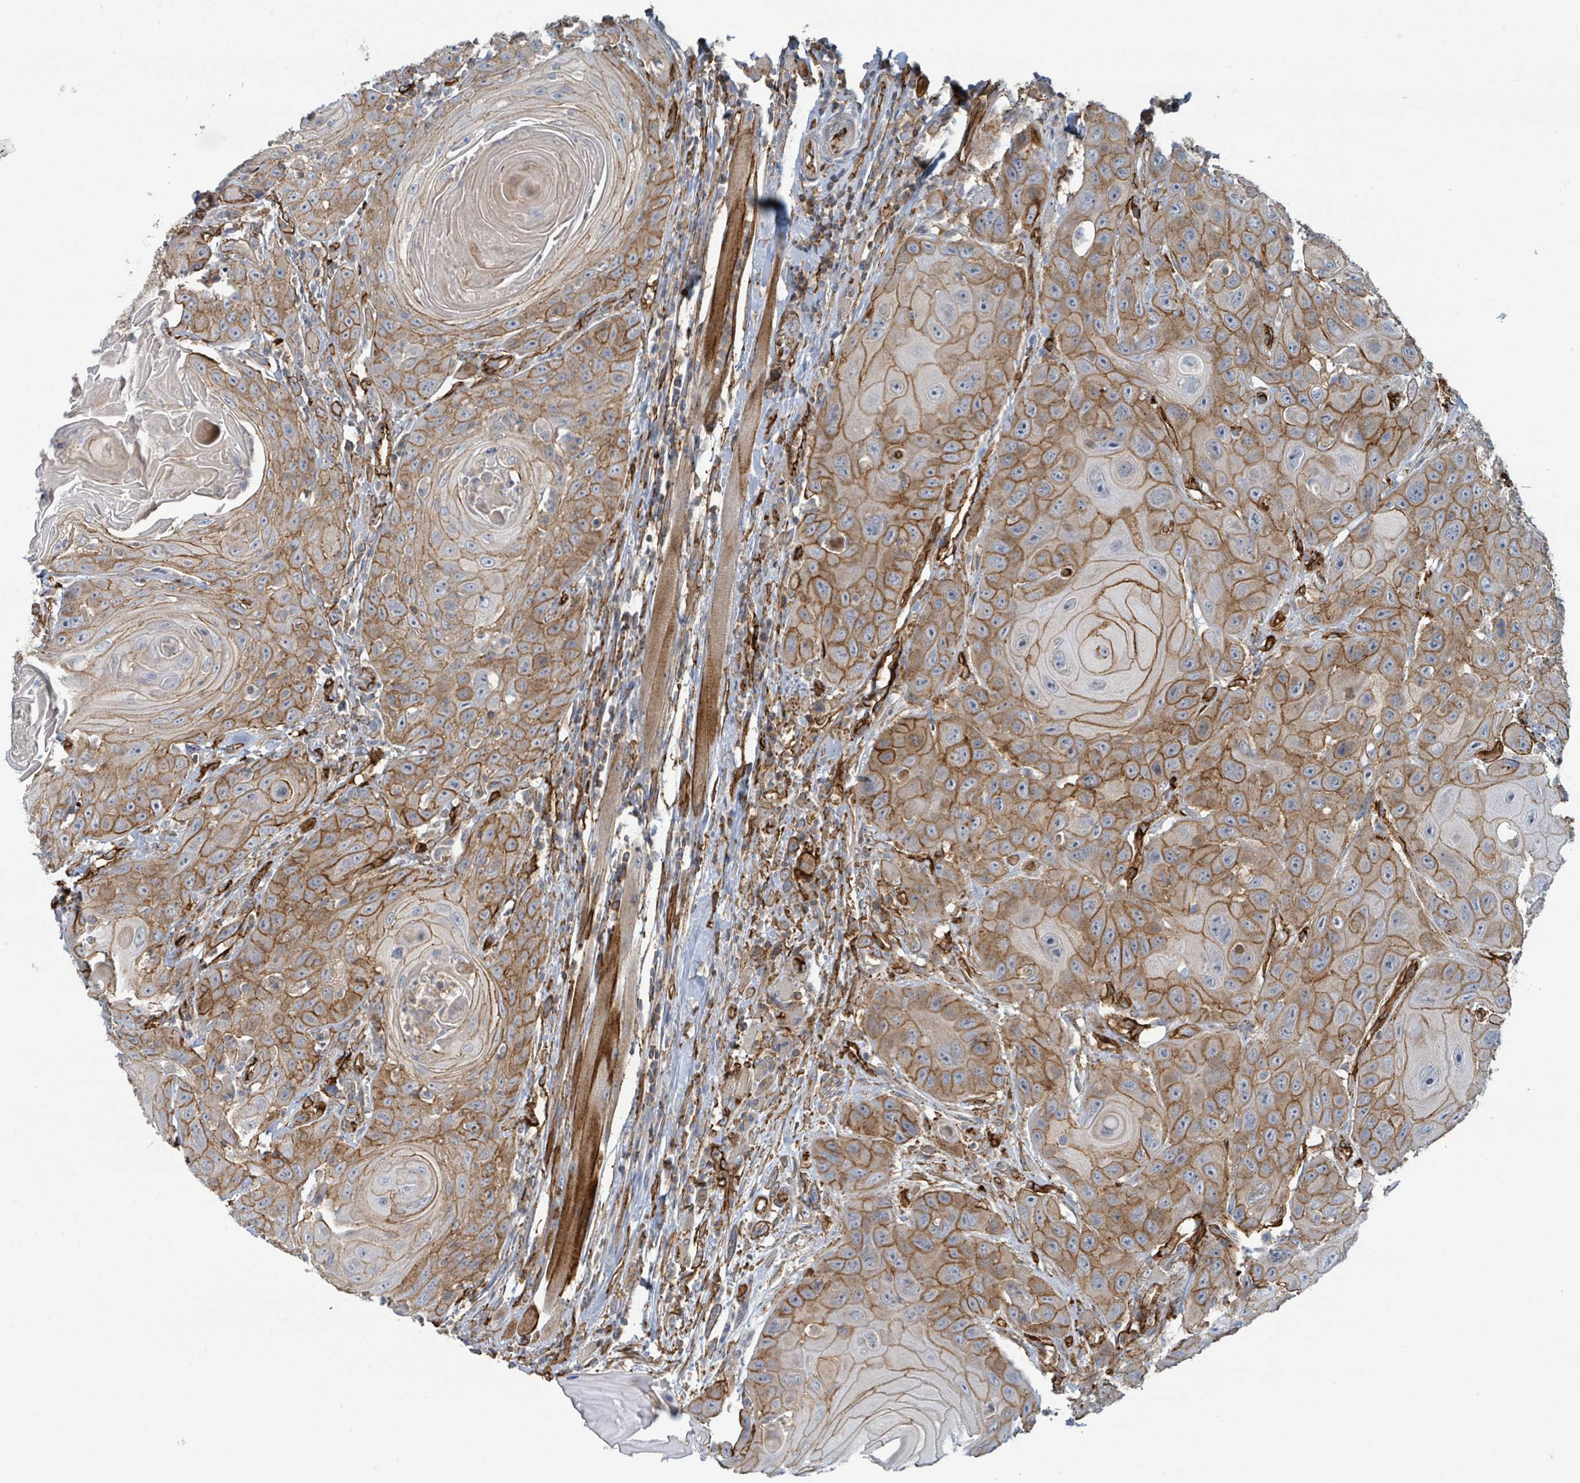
{"staining": {"intensity": "moderate", "quantity": ">75%", "location": "cytoplasmic/membranous"}, "tissue": "head and neck cancer", "cell_type": "Tumor cells", "image_type": "cancer", "snomed": [{"axis": "morphology", "description": "Squamous cell carcinoma, NOS"}, {"axis": "topography", "description": "Head-Neck"}], "caption": "A brown stain labels moderate cytoplasmic/membranous staining of a protein in head and neck cancer (squamous cell carcinoma) tumor cells.", "gene": "LDOC1", "patient": {"sex": "female", "age": 59}}